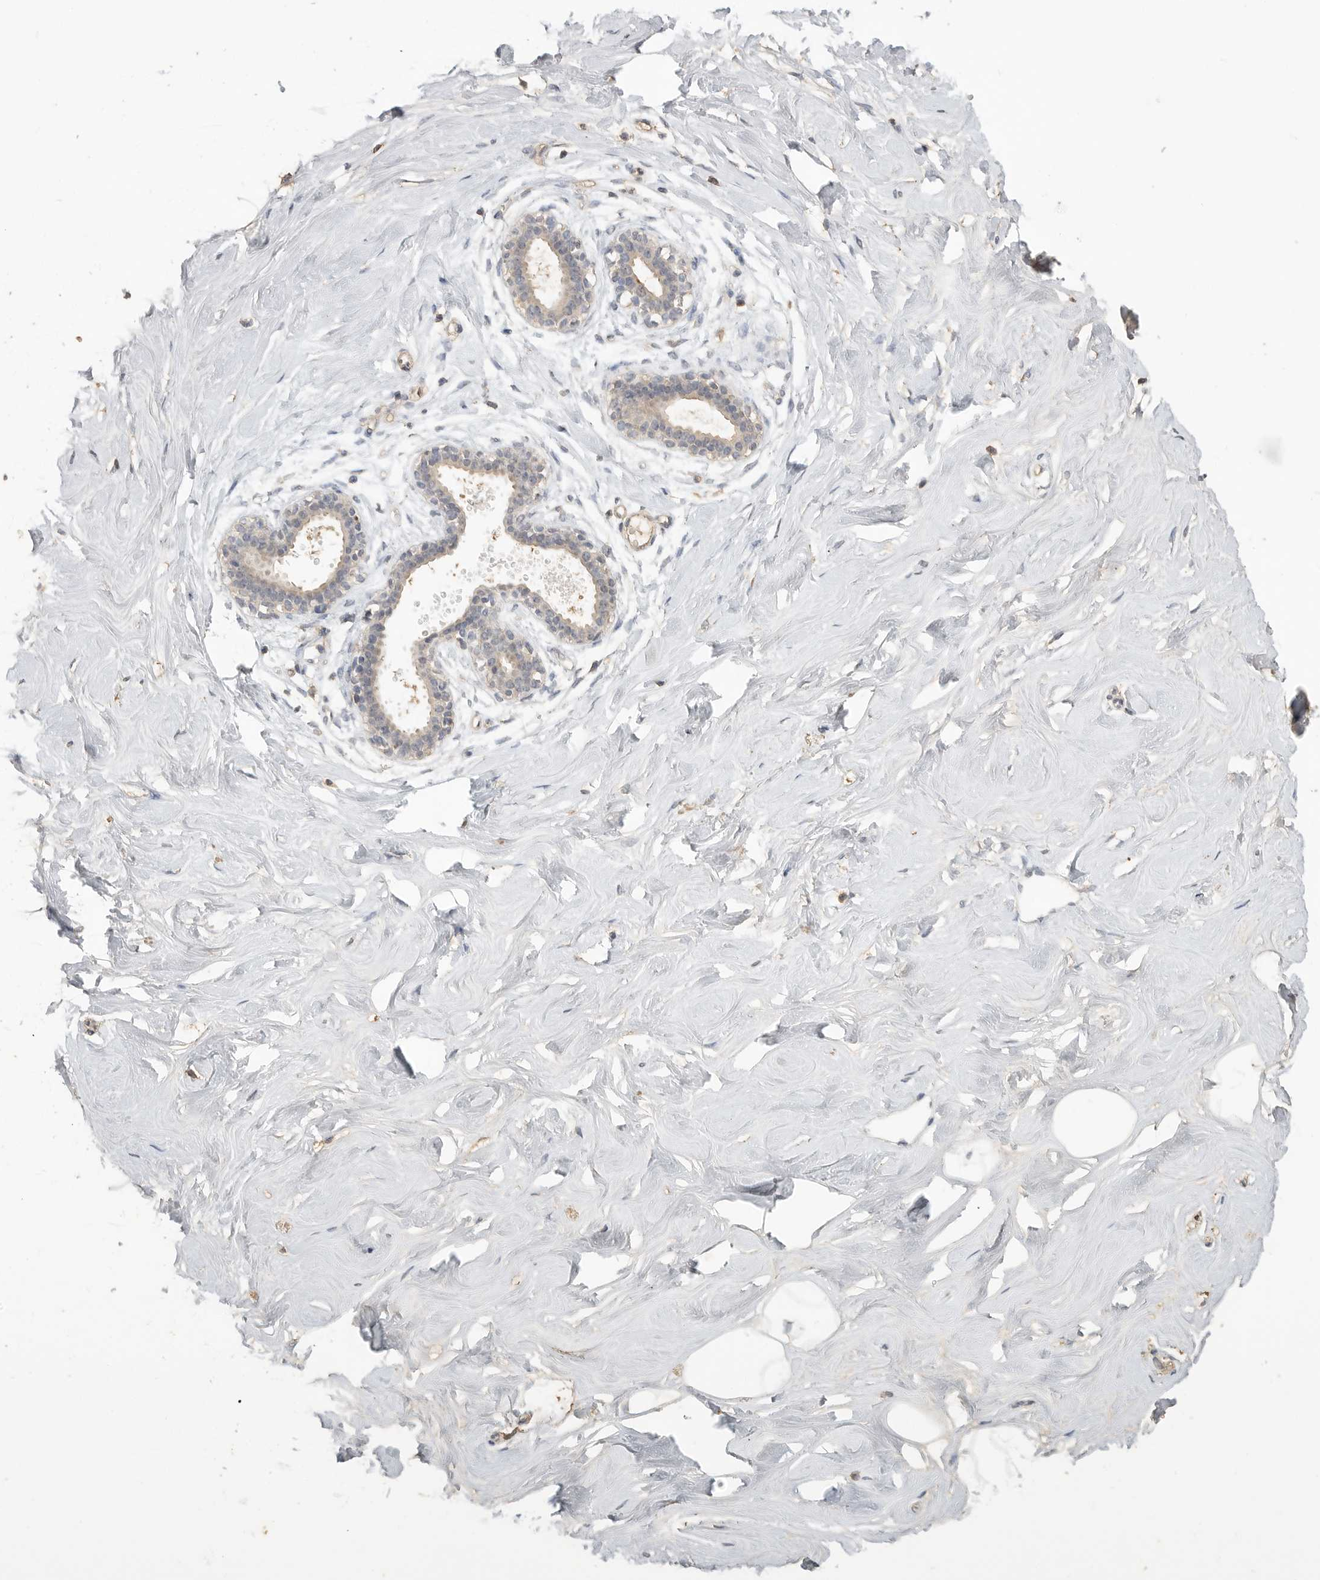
{"staining": {"intensity": "negative", "quantity": "none", "location": "none"}, "tissue": "breast", "cell_type": "Adipocytes", "image_type": "normal", "snomed": [{"axis": "morphology", "description": "Normal tissue, NOS"}, {"axis": "topography", "description": "Breast"}], "caption": "This micrograph is of normal breast stained with immunohistochemistry to label a protein in brown with the nuclei are counter-stained blue. There is no staining in adipocytes.", "gene": "MAP2K1", "patient": {"sex": "female", "age": 23}}